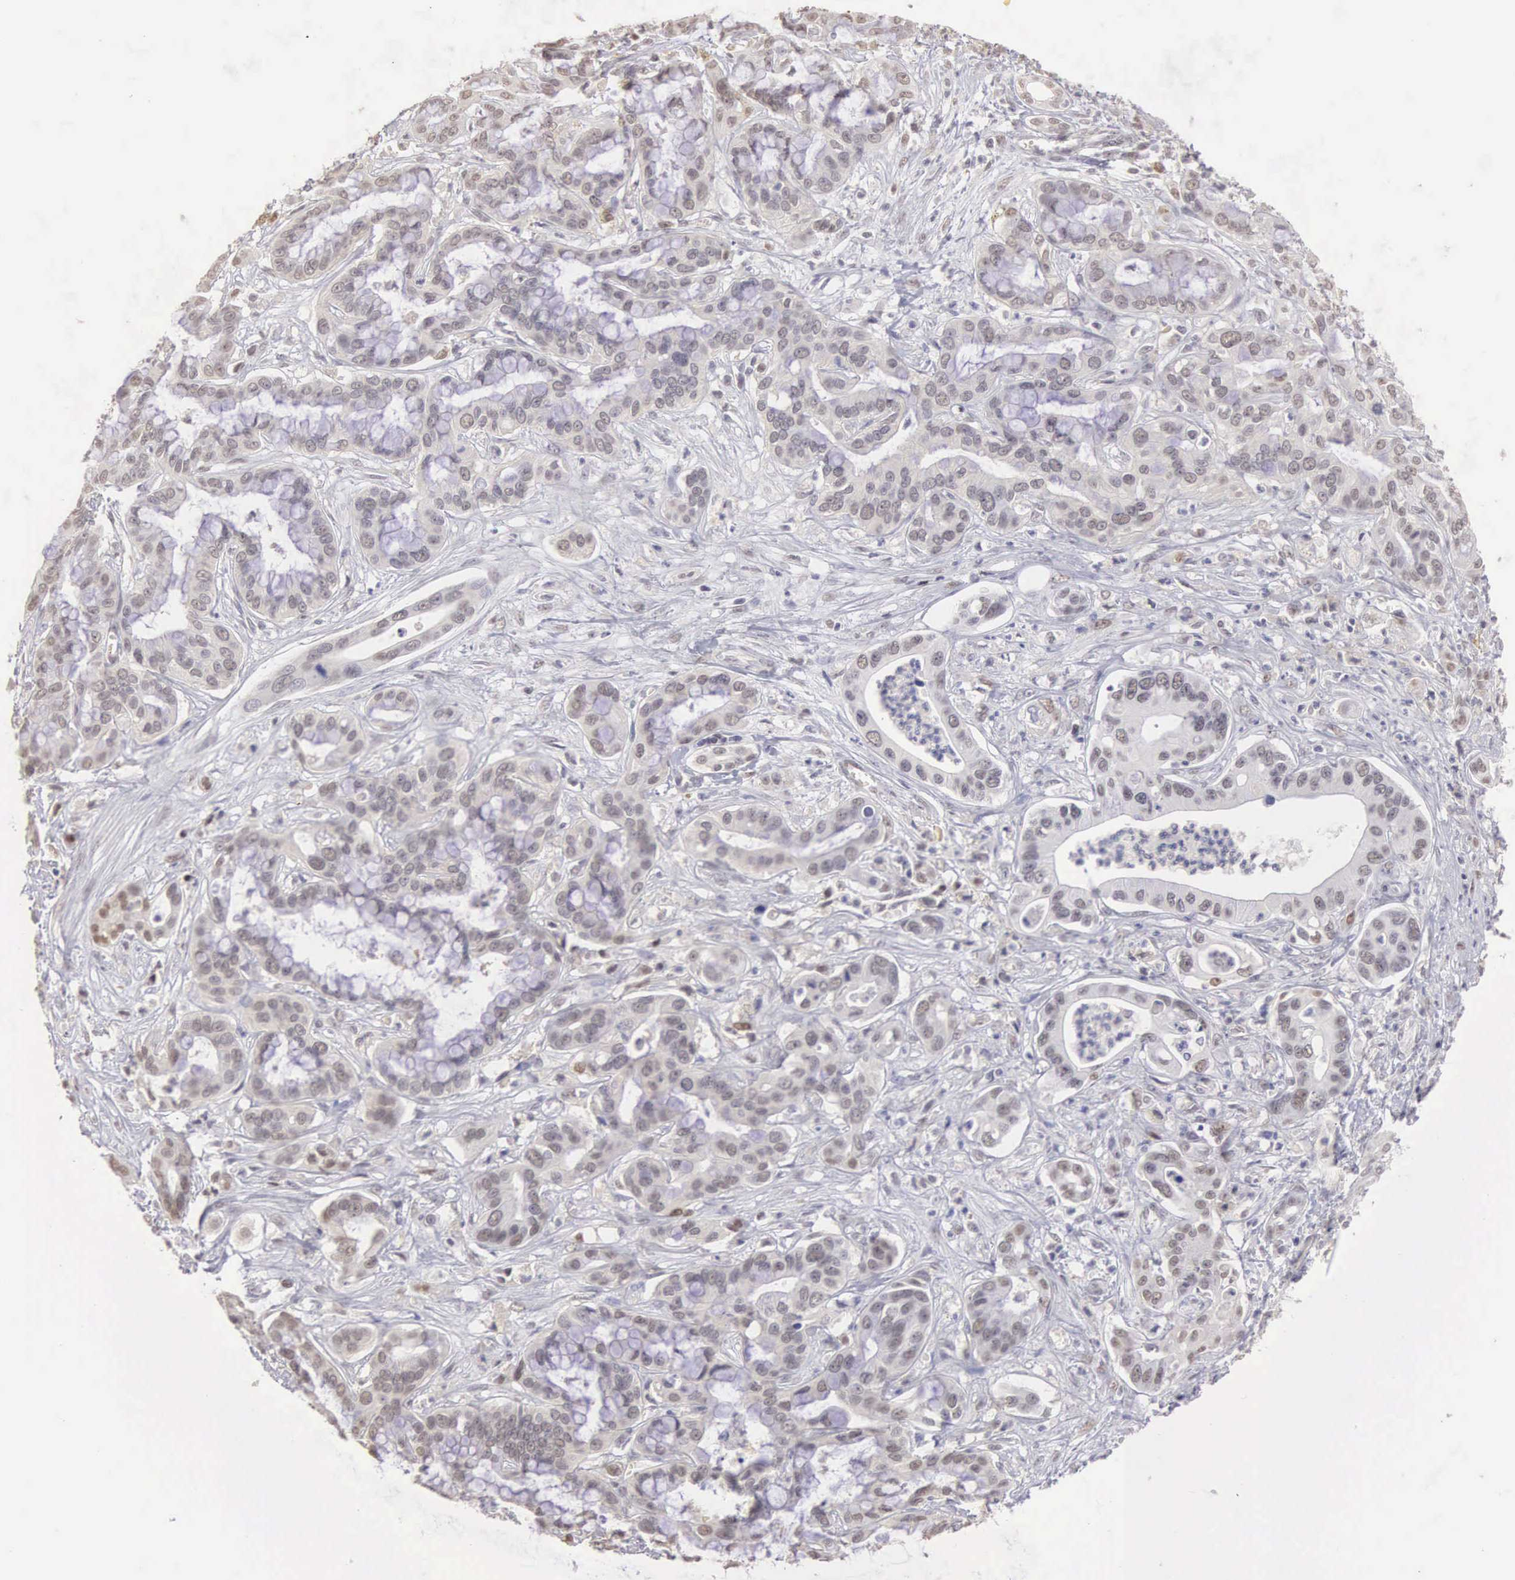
{"staining": {"intensity": "weak", "quantity": "<25%", "location": "nuclear"}, "tissue": "liver cancer", "cell_type": "Tumor cells", "image_type": "cancer", "snomed": [{"axis": "morphology", "description": "Cholangiocarcinoma"}, {"axis": "topography", "description": "Liver"}], "caption": "Immunohistochemical staining of liver cancer displays no significant expression in tumor cells. (Immunohistochemistry, brightfield microscopy, high magnification).", "gene": "UBA1", "patient": {"sex": "female", "age": 65}}